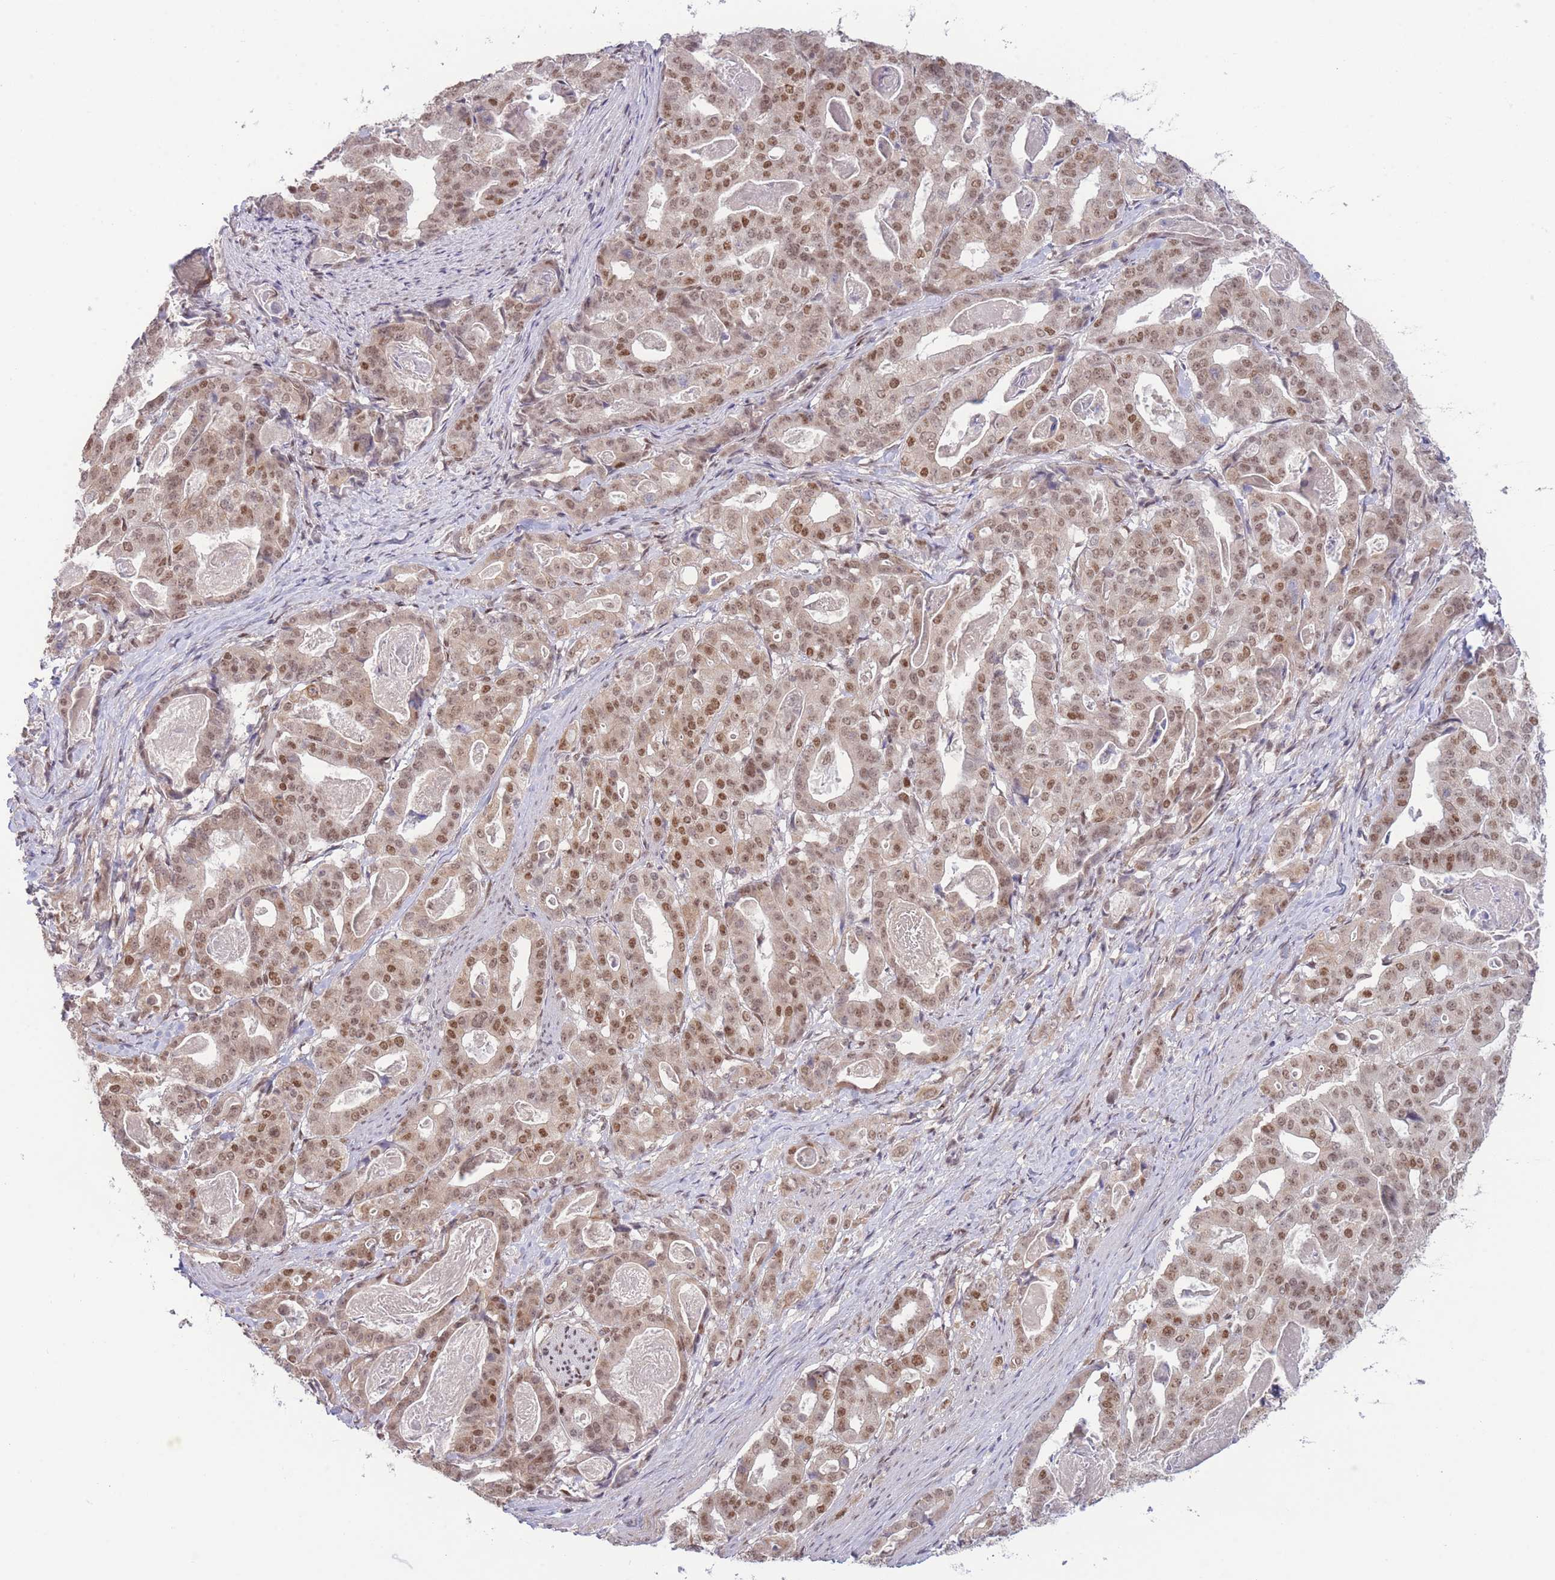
{"staining": {"intensity": "moderate", "quantity": ">75%", "location": "nuclear"}, "tissue": "stomach cancer", "cell_type": "Tumor cells", "image_type": "cancer", "snomed": [{"axis": "morphology", "description": "Adenocarcinoma, NOS"}, {"axis": "topography", "description": "Stomach"}], "caption": "Immunohistochemical staining of human stomach cancer displays medium levels of moderate nuclear expression in approximately >75% of tumor cells. (brown staining indicates protein expression, while blue staining denotes nuclei).", "gene": "CARD8", "patient": {"sex": "male", "age": 48}}